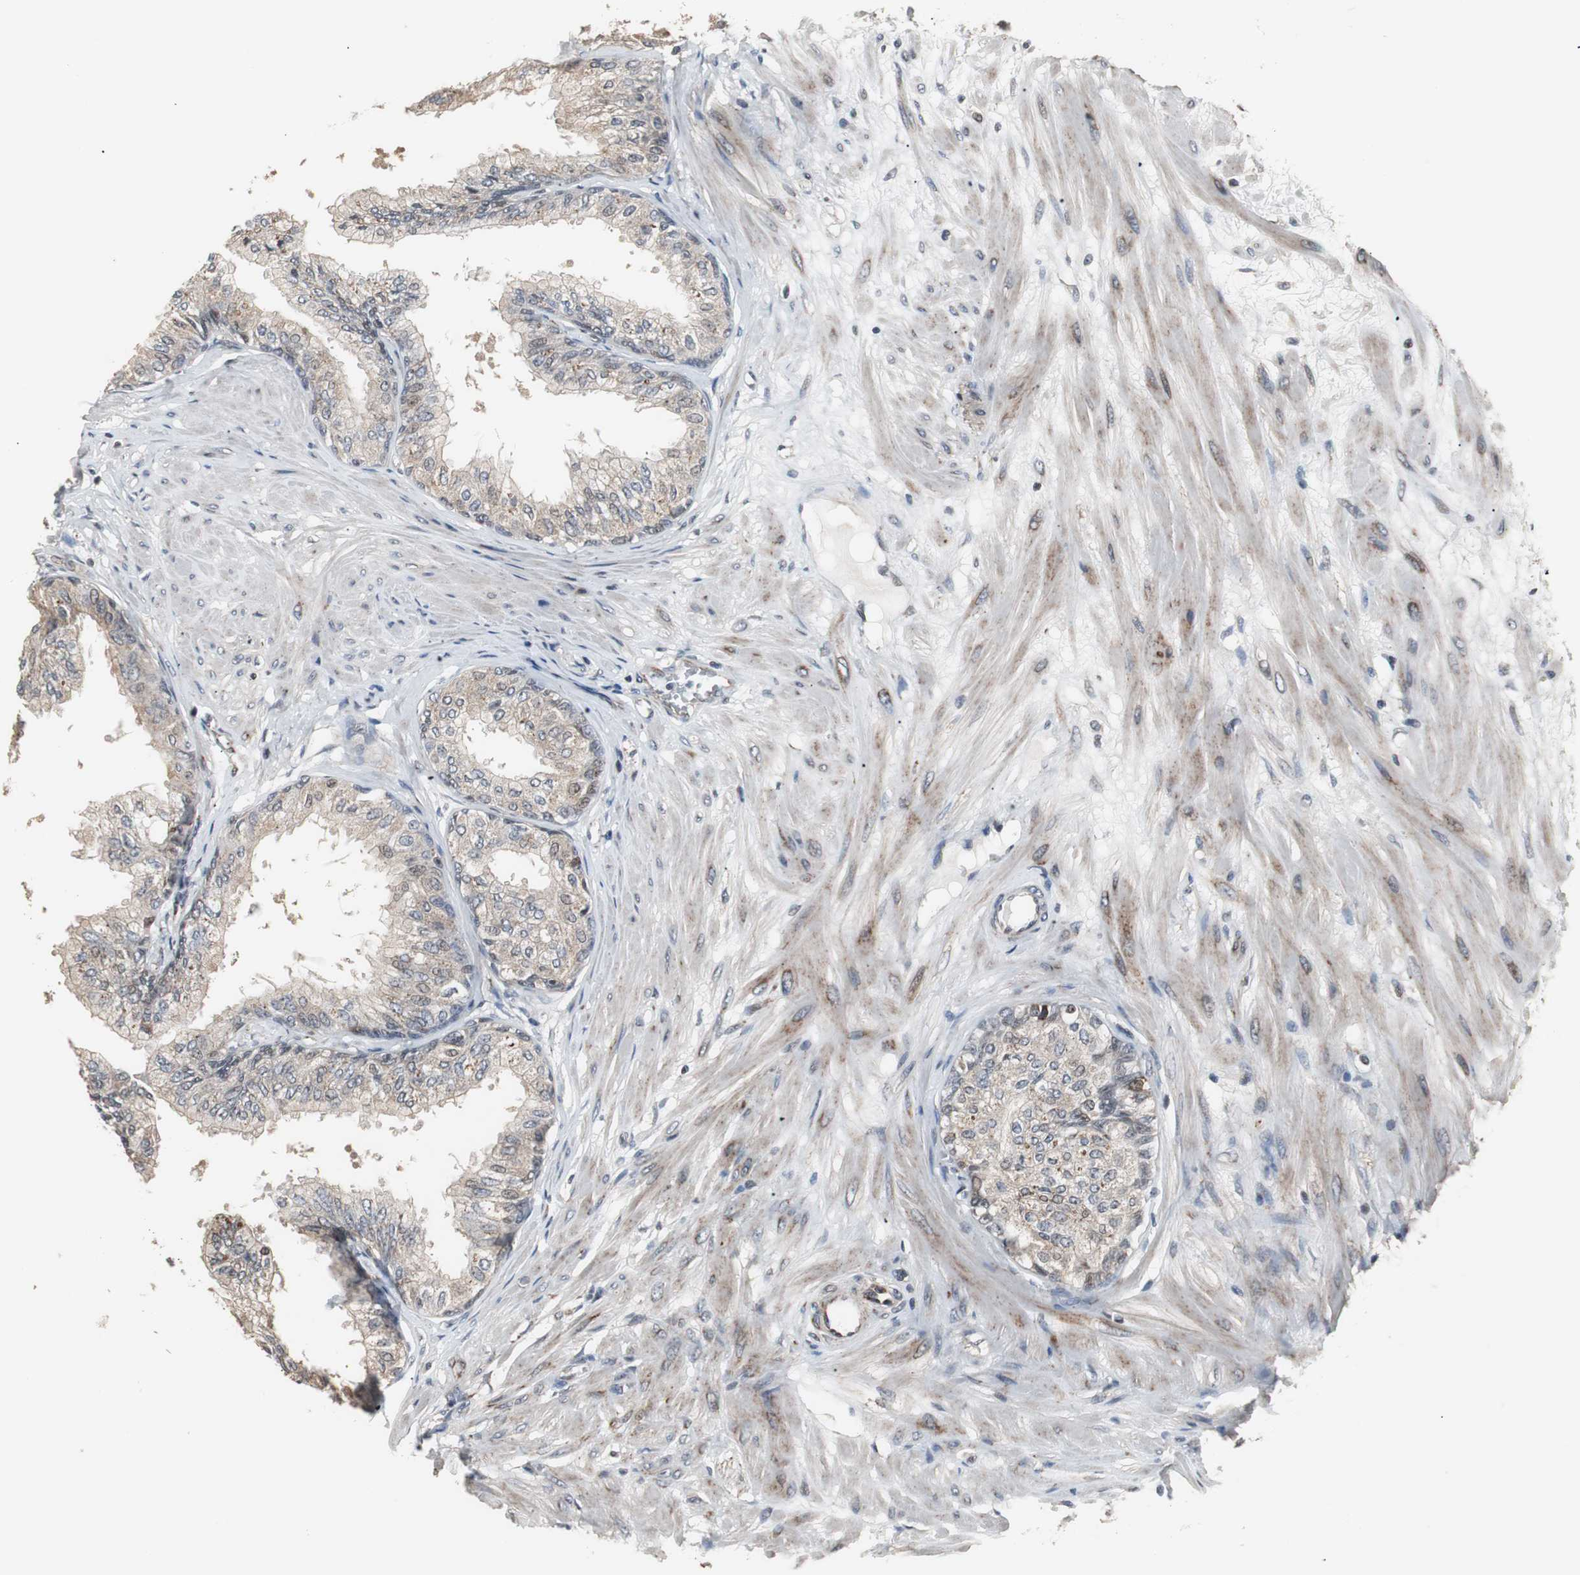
{"staining": {"intensity": "weak", "quantity": ">75%", "location": "cytoplasmic/membranous"}, "tissue": "prostate", "cell_type": "Glandular cells", "image_type": "normal", "snomed": [{"axis": "morphology", "description": "Normal tissue, NOS"}, {"axis": "topography", "description": "Prostate"}, {"axis": "topography", "description": "Seminal veicle"}], "caption": "A brown stain highlights weak cytoplasmic/membranous positivity of a protein in glandular cells of normal human prostate. Nuclei are stained in blue.", "gene": "MRPL40", "patient": {"sex": "male", "age": 60}}